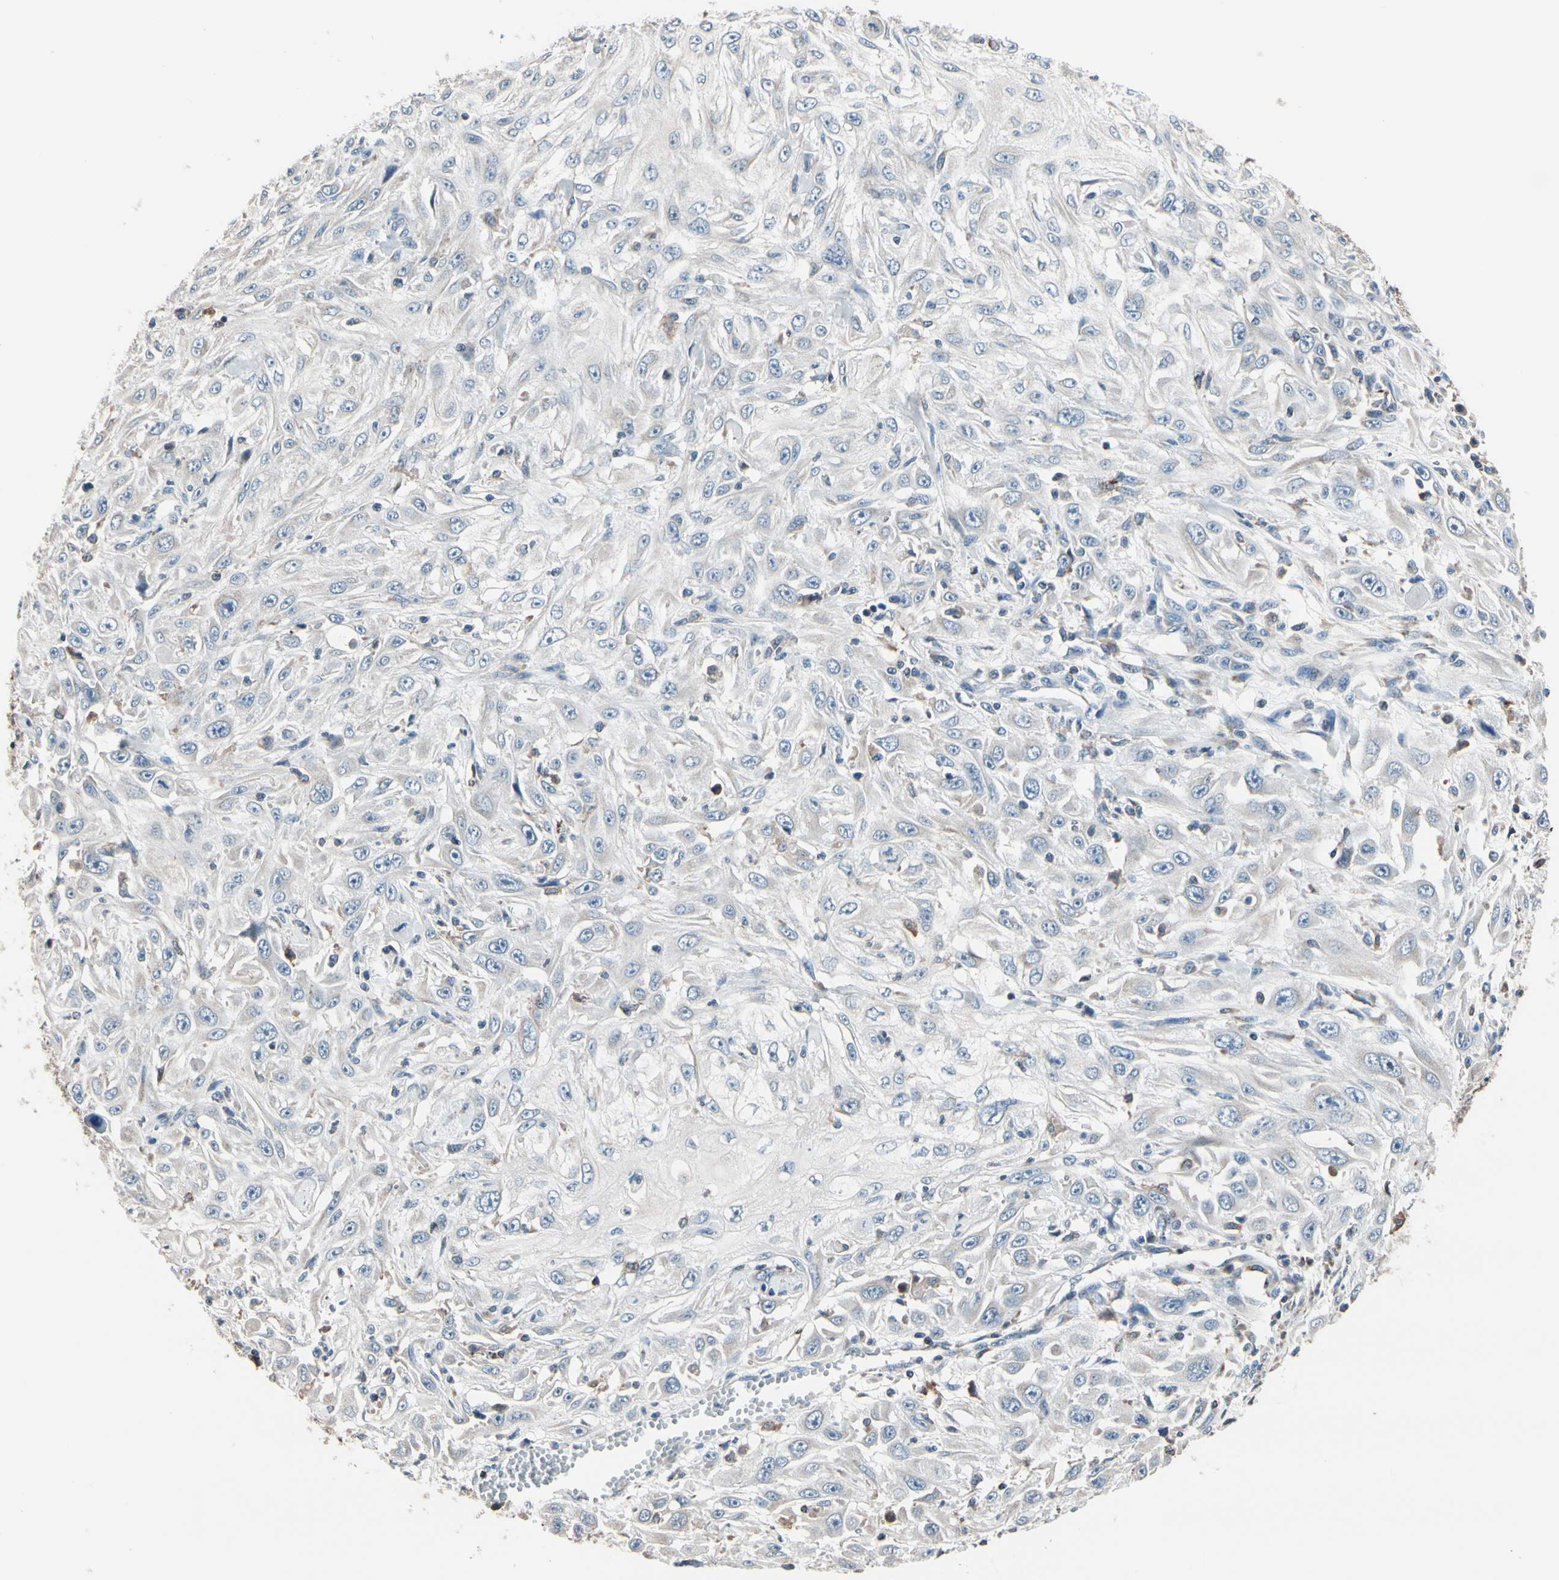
{"staining": {"intensity": "negative", "quantity": "none", "location": "none"}, "tissue": "skin cancer", "cell_type": "Tumor cells", "image_type": "cancer", "snomed": [{"axis": "morphology", "description": "Squamous cell carcinoma, NOS"}, {"axis": "topography", "description": "Skin"}], "caption": "The micrograph exhibits no staining of tumor cells in skin cancer (squamous cell carcinoma). (Immunohistochemistry, brightfield microscopy, high magnification).", "gene": "TMEM176A", "patient": {"sex": "male", "age": 75}}